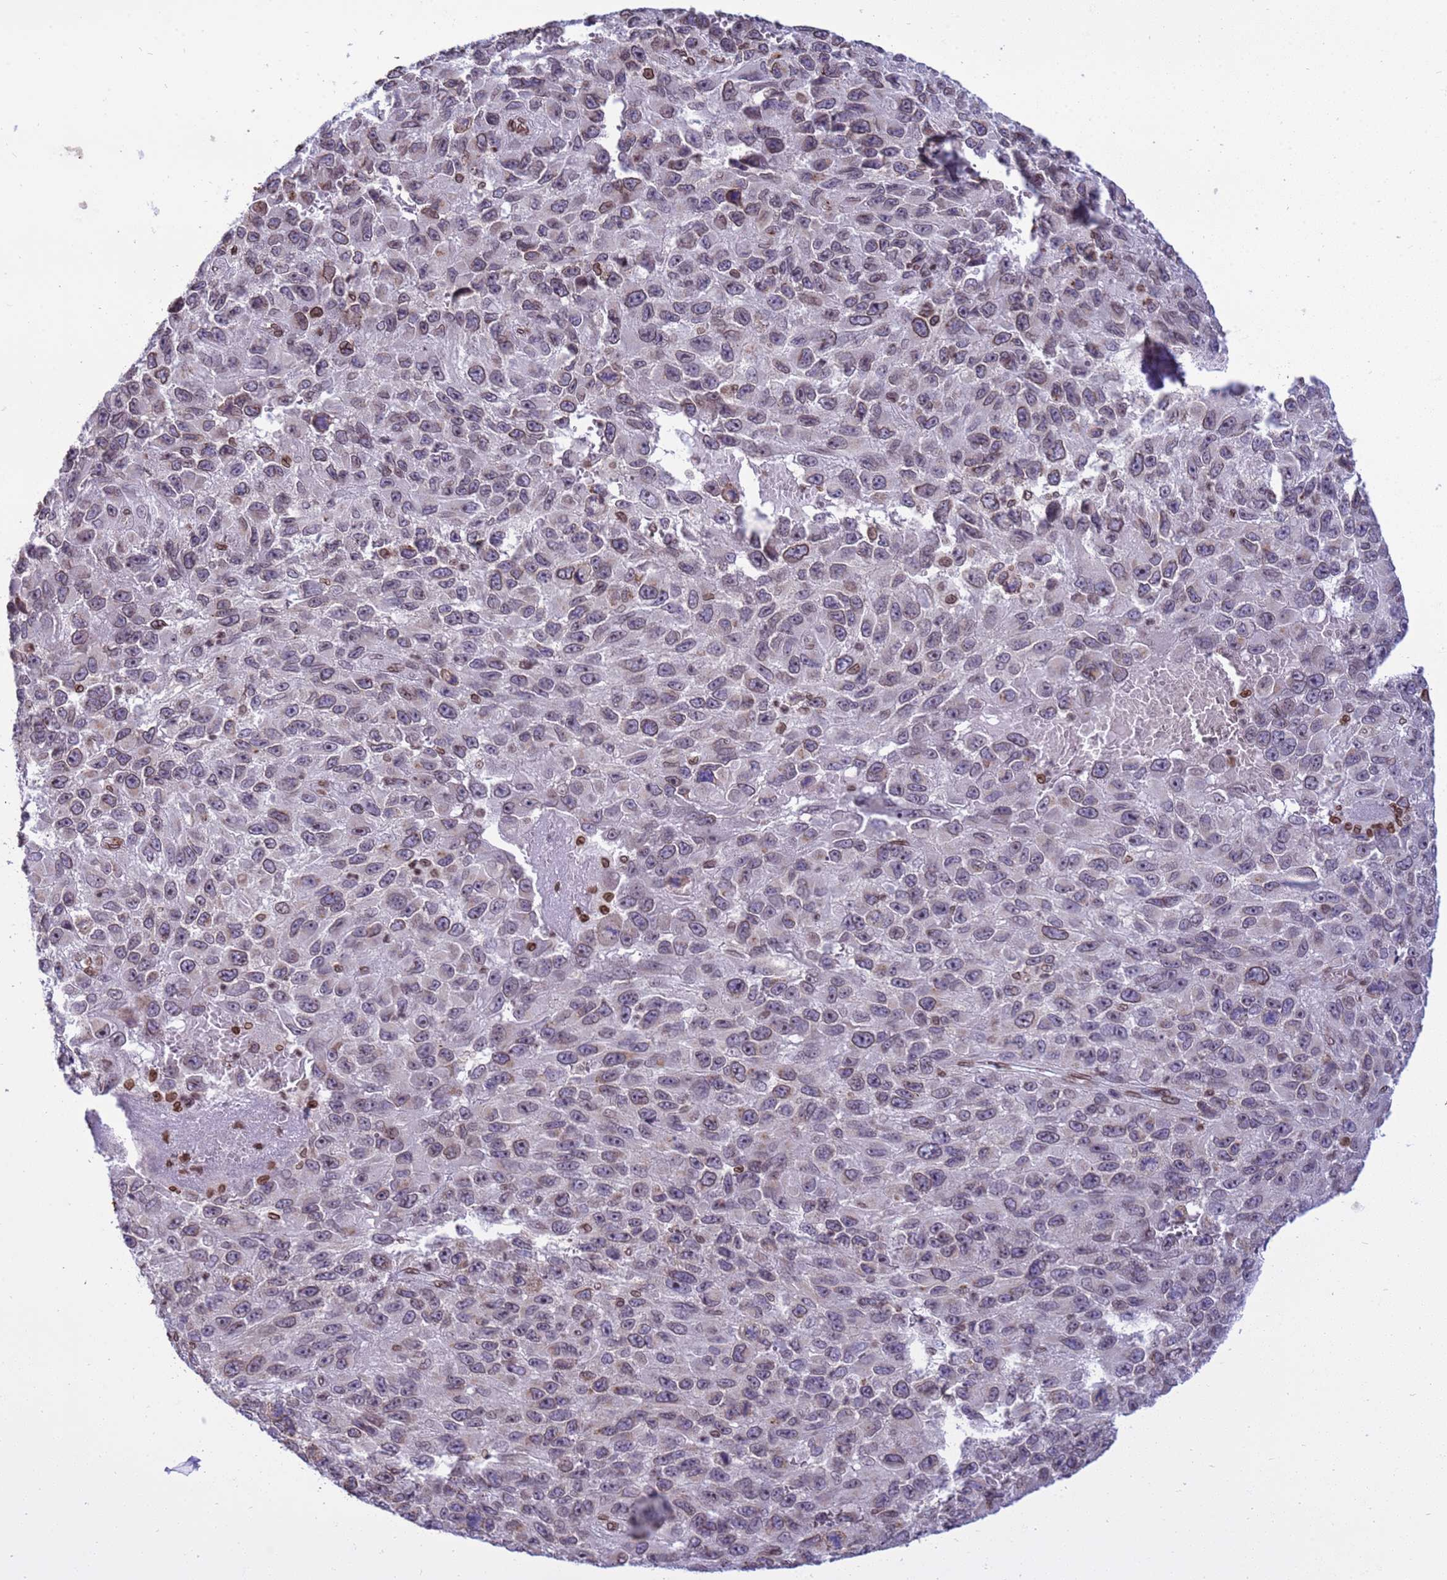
{"staining": {"intensity": "moderate", "quantity": "<25%", "location": "cytoplasmic/membranous,nuclear"}, "tissue": "melanoma", "cell_type": "Tumor cells", "image_type": "cancer", "snomed": [{"axis": "morphology", "description": "Normal tissue, NOS"}, {"axis": "morphology", "description": "Malignant melanoma, NOS"}, {"axis": "topography", "description": "Skin"}], "caption": "IHC (DAB (3,3'-diaminobenzidine)) staining of malignant melanoma shows moderate cytoplasmic/membranous and nuclear protein expression in approximately <25% of tumor cells.", "gene": "DHX37", "patient": {"sex": "female", "age": 96}}